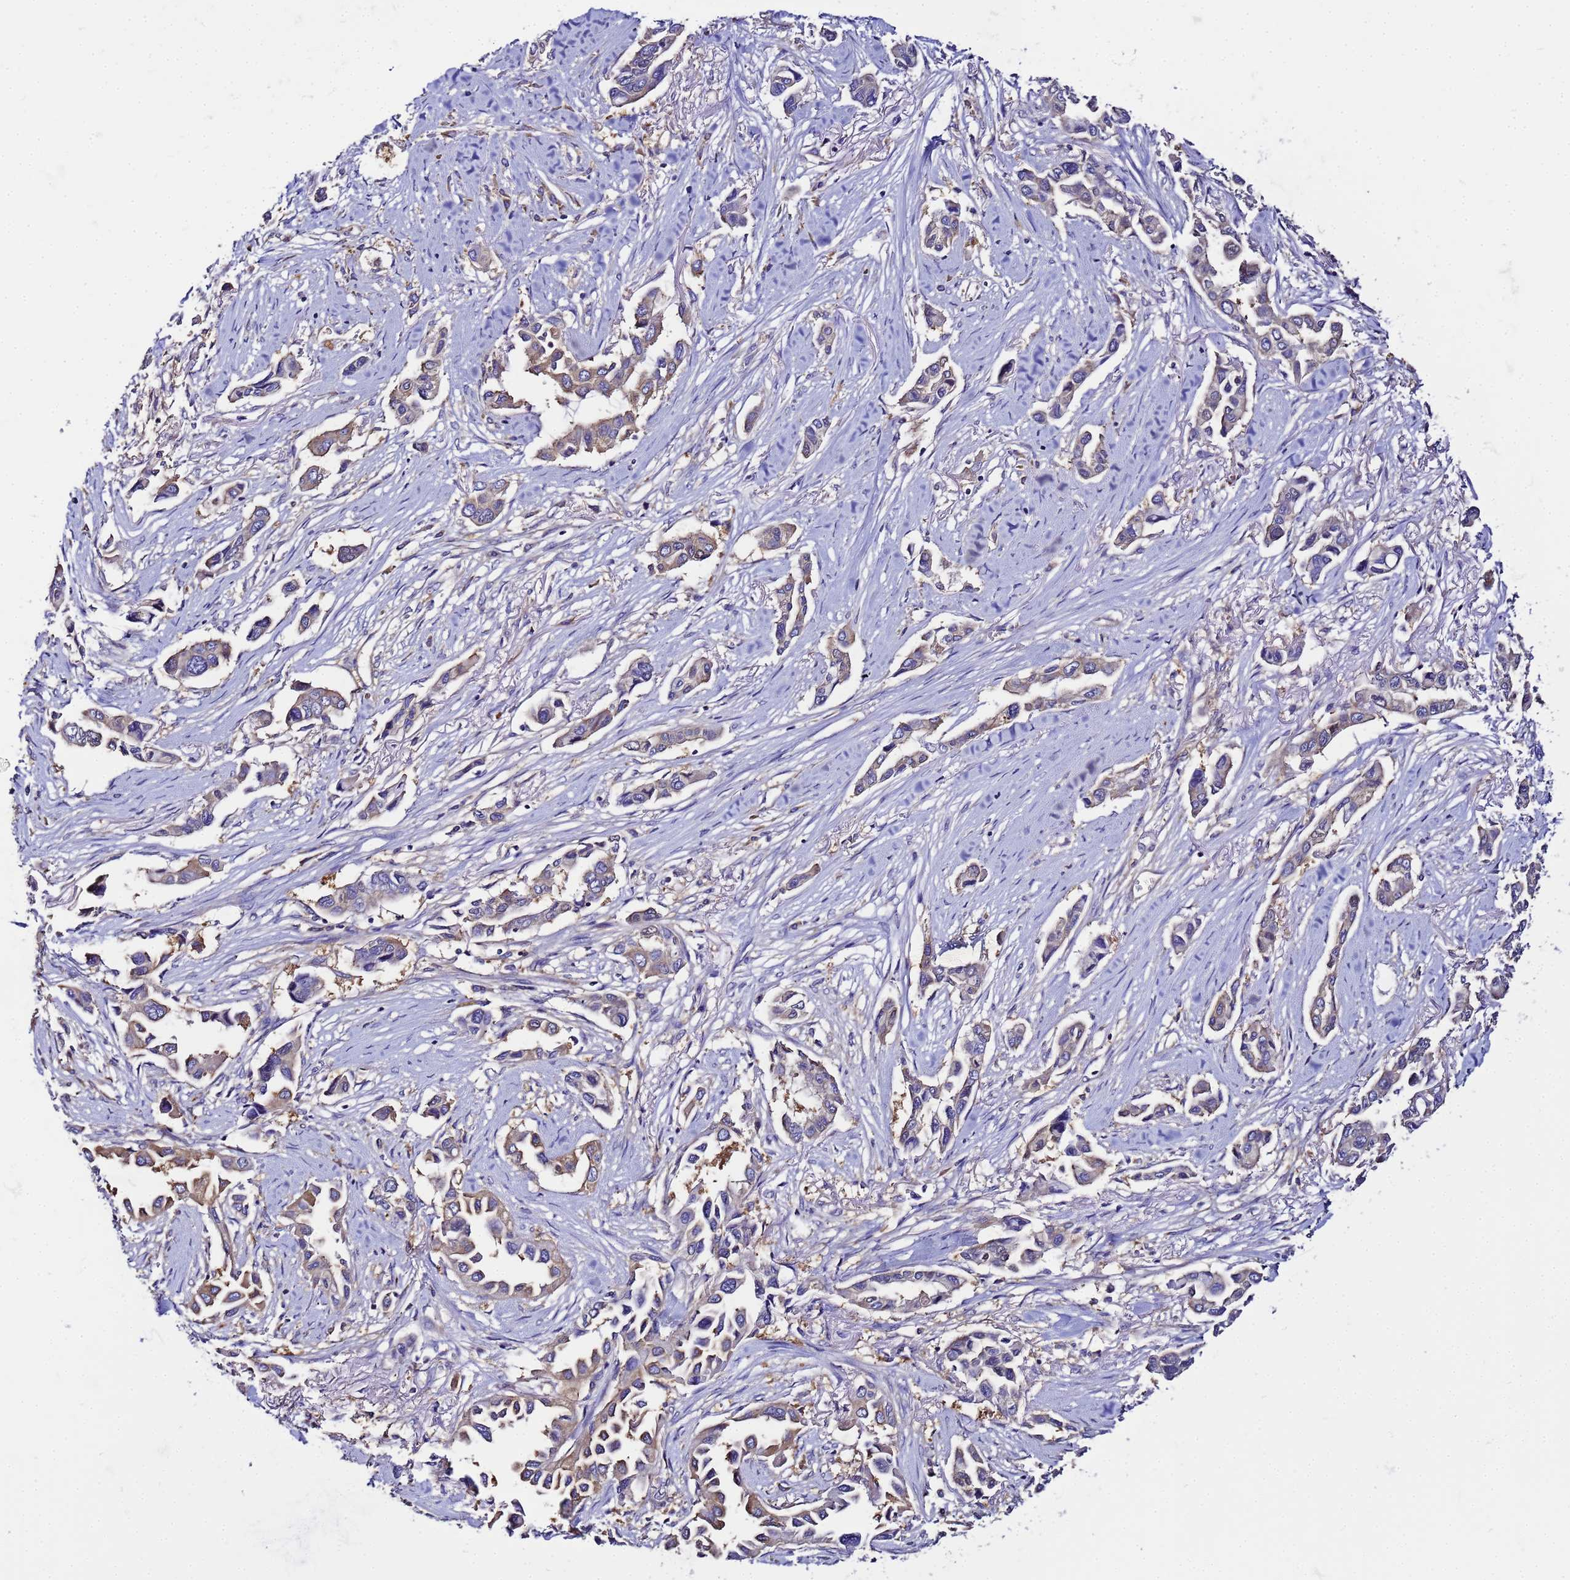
{"staining": {"intensity": "weak", "quantity": "<25%", "location": "cytoplasmic/membranous"}, "tissue": "lung cancer", "cell_type": "Tumor cells", "image_type": "cancer", "snomed": [{"axis": "morphology", "description": "Adenocarcinoma, NOS"}, {"axis": "topography", "description": "Lung"}], "caption": "The IHC micrograph has no significant expression in tumor cells of lung cancer tissue. (Stains: DAB immunohistochemistry (IHC) with hematoxylin counter stain, Microscopy: brightfield microscopy at high magnification).", "gene": "NARS1", "patient": {"sex": "female", "age": 76}}